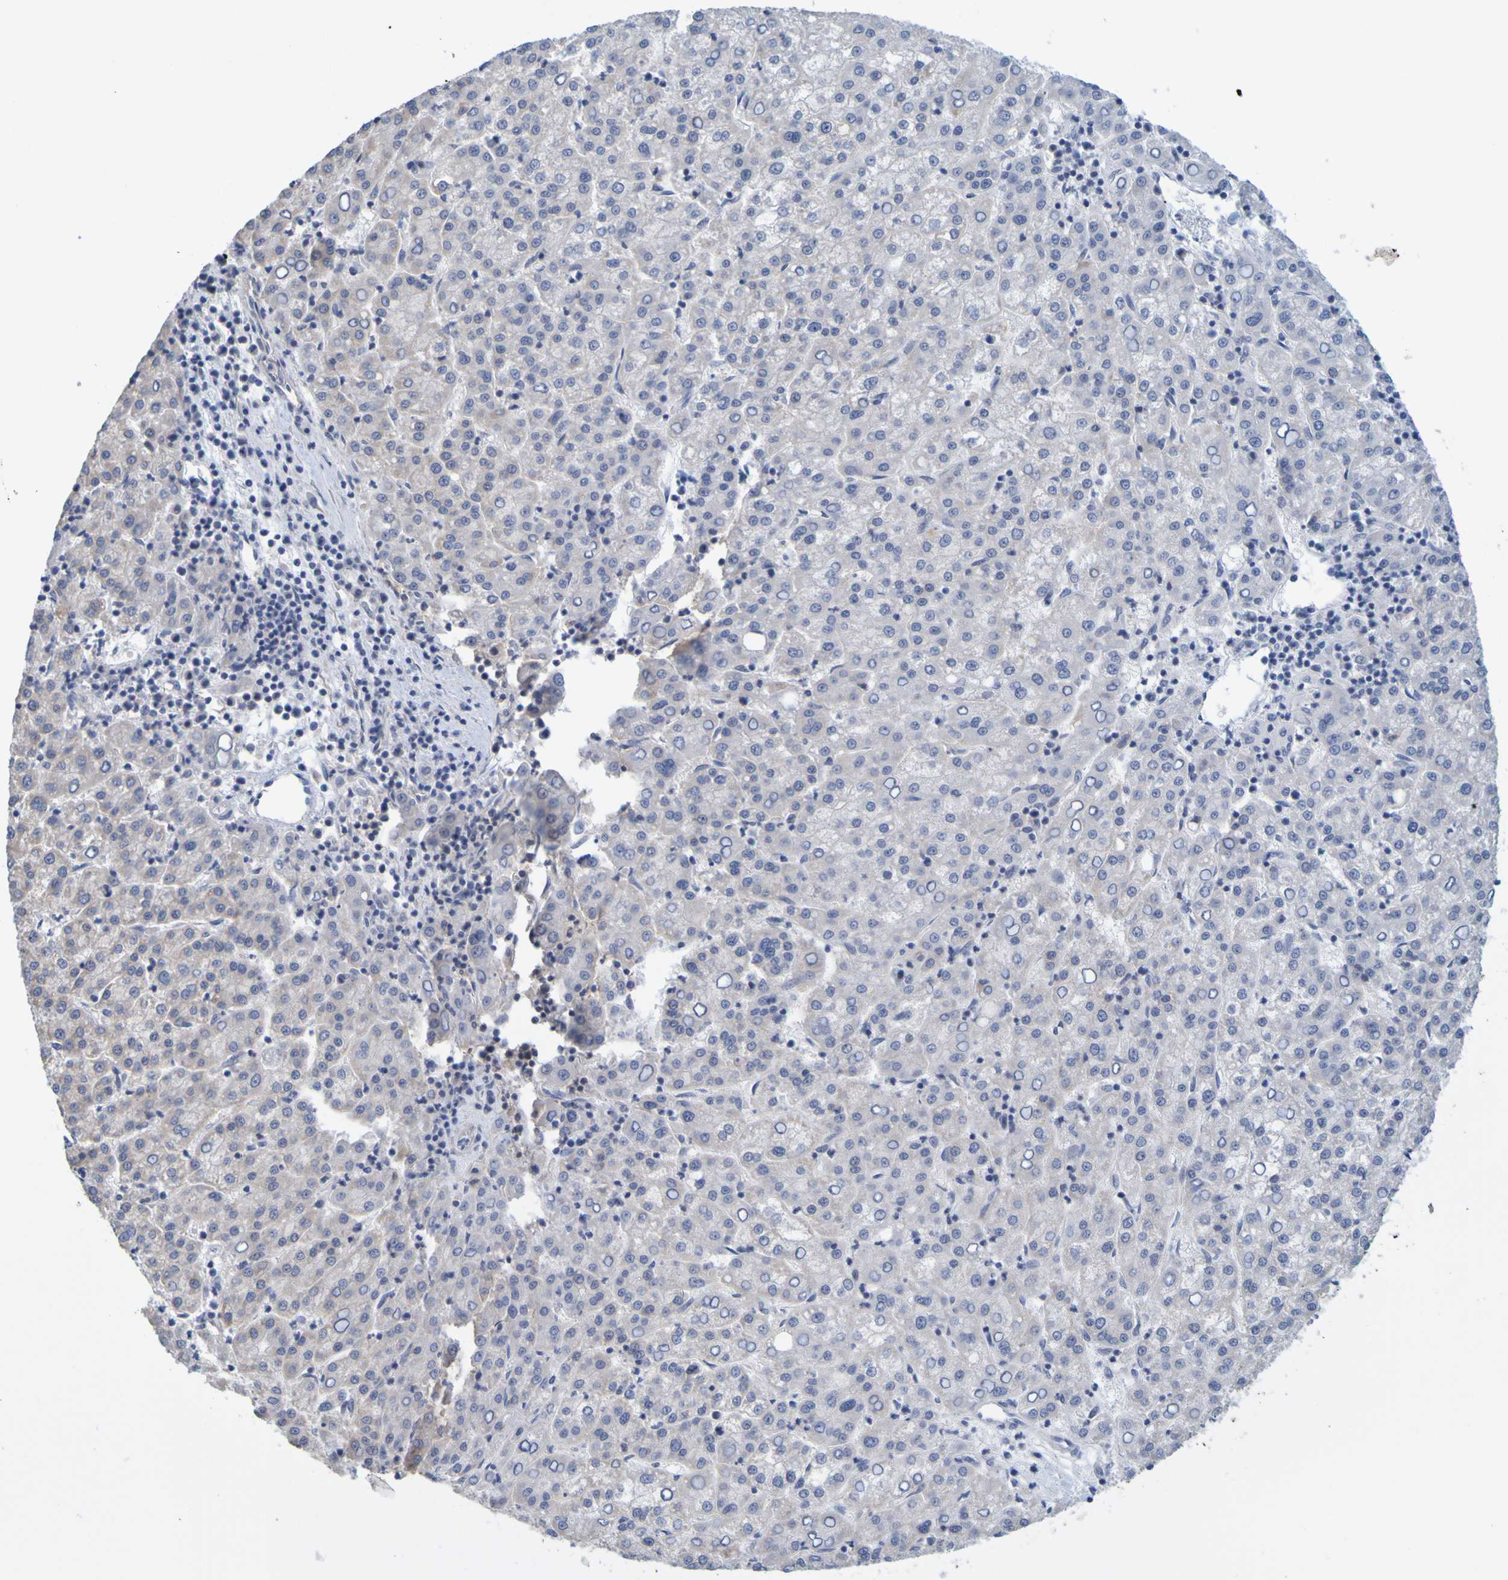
{"staining": {"intensity": "negative", "quantity": "none", "location": "none"}, "tissue": "liver cancer", "cell_type": "Tumor cells", "image_type": "cancer", "snomed": [{"axis": "morphology", "description": "Carcinoma, Hepatocellular, NOS"}, {"axis": "topography", "description": "Liver"}], "caption": "IHC image of liver cancer (hepatocellular carcinoma) stained for a protein (brown), which demonstrates no expression in tumor cells.", "gene": "ENDOU", "patient": {"sex": "female", "age": 58}}